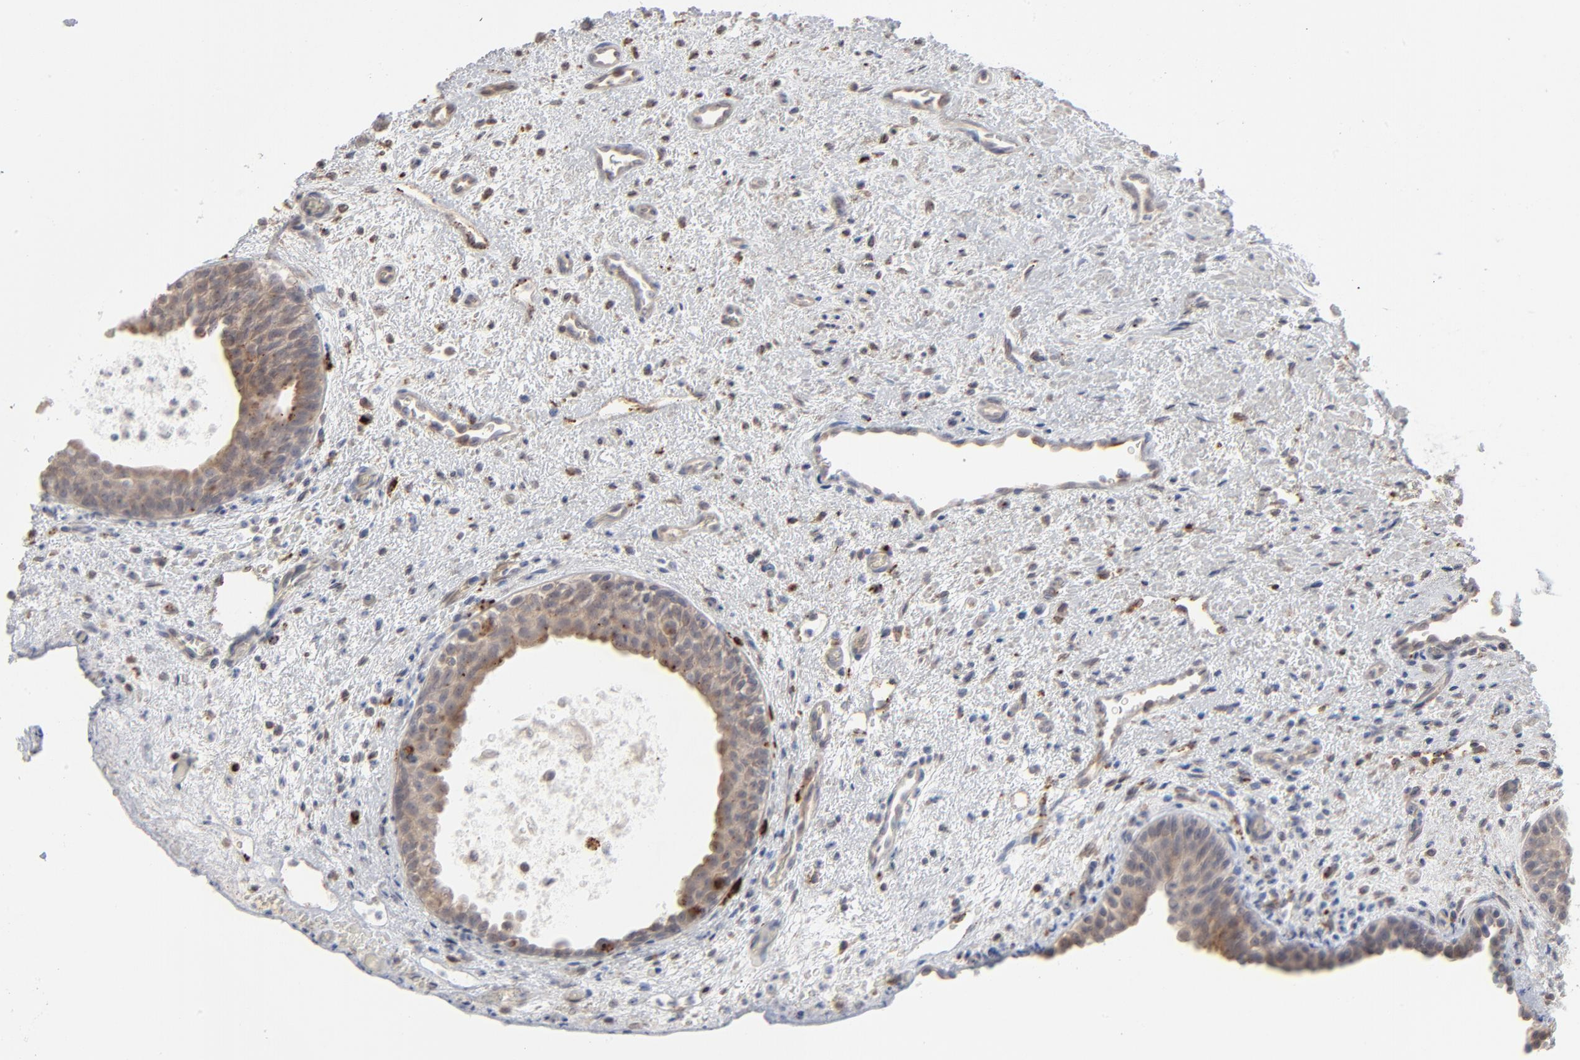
{"staining": {"intensity": "moderate", "quantity": ">75%", "location": "cytoplasmic/membranous"}, "tissue": "urinary bladder", "cell_type": "Urothelial cells", "image_type": "normal", "snomed": [{"axis": "morphology", "description": "Normal tissue, NOS"}, {"axis": "topography", "description": "Urinary bladder"}], "caption": "Protein expression analysis of unremarkable urinary bladder exhibits moderate cytoplasmic/membranous expression in approximately >75% of urothelial cells.", "gene": "POMT2", "patient": {"sex": "male", "age": 48}}